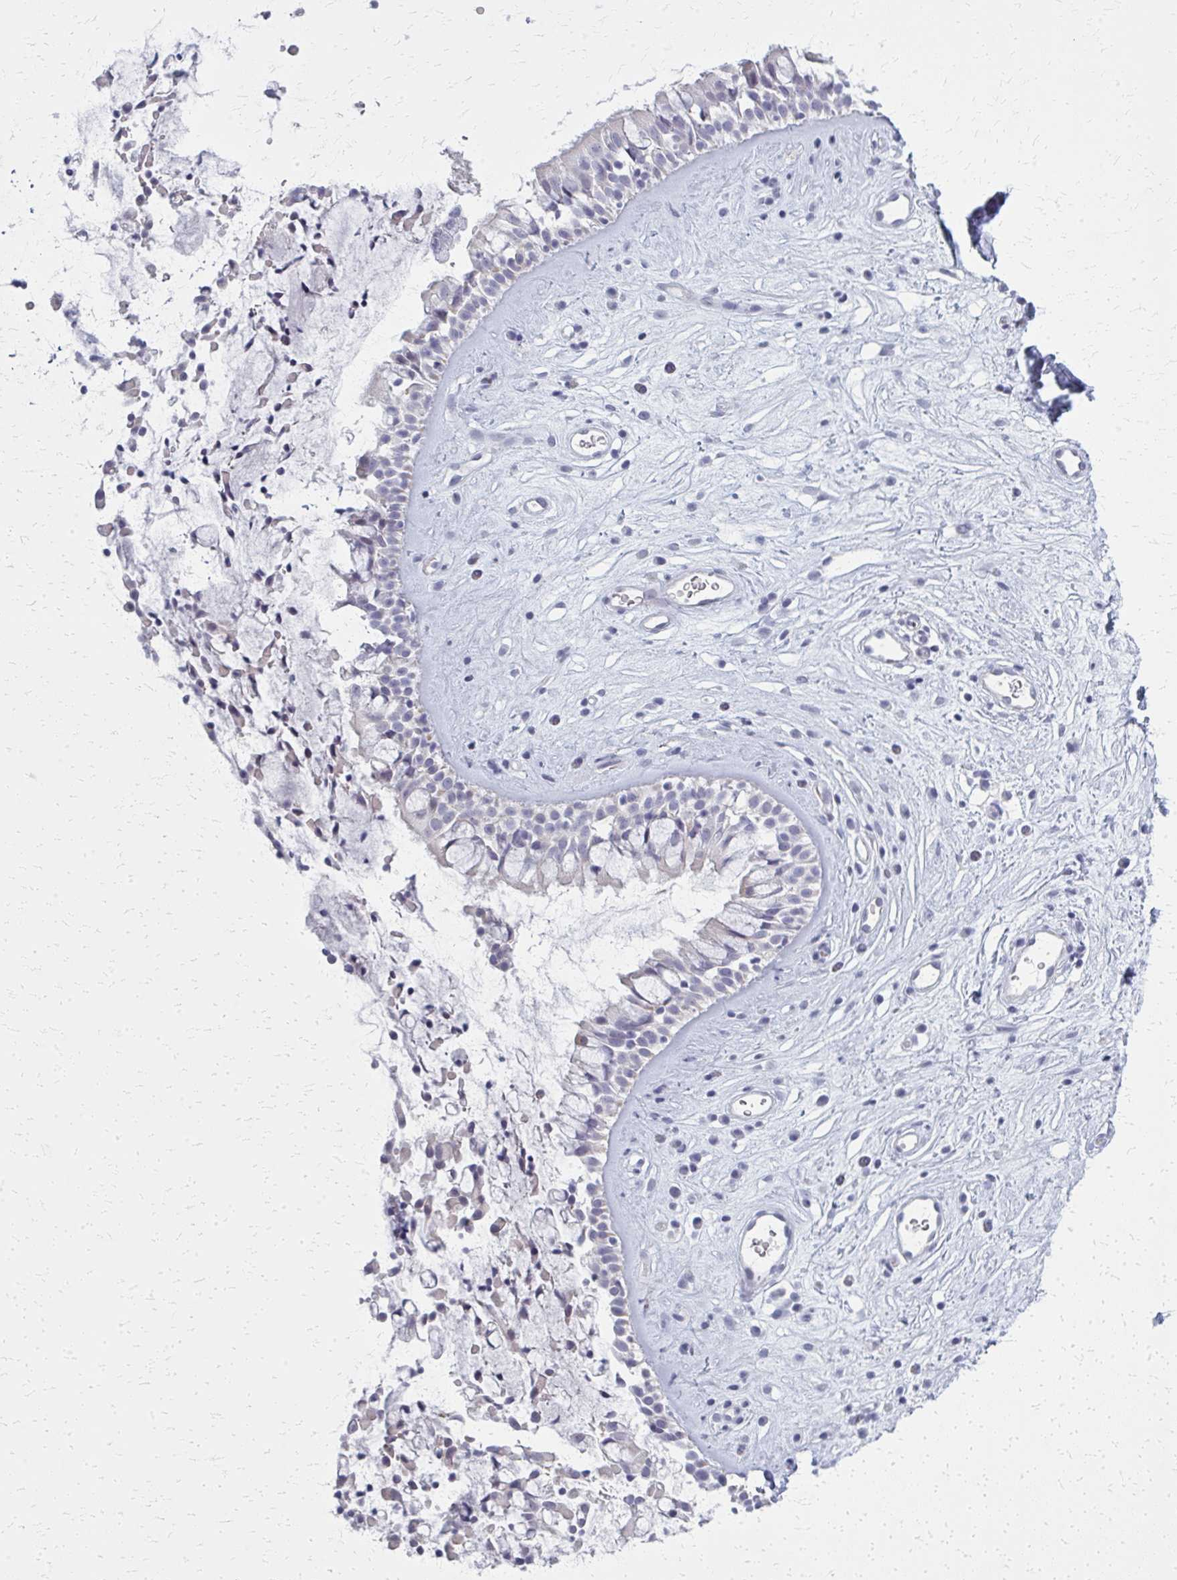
{"staining": {"intensity": "moderate", "quantity": "<25%", "location": "cytoplasmic/membranous"}, "tissue": "nasopharynx", "cell_type": "Respiratory epithelial cells", "image_type": "normal", "snomed": [{"axis": "morphology", "description": "Normal tissue, NOS"}, {"axis": "topography", "description": "Nasopharynx"}], "caption": "Respiratory epithelial cells exhibit moderate cytoplasmic/membranous staining in approximately <25% of cells in unremarkable nasopharynx.", "gene": "CASQ2", "patient": {"sex": "male", "age": 32}}